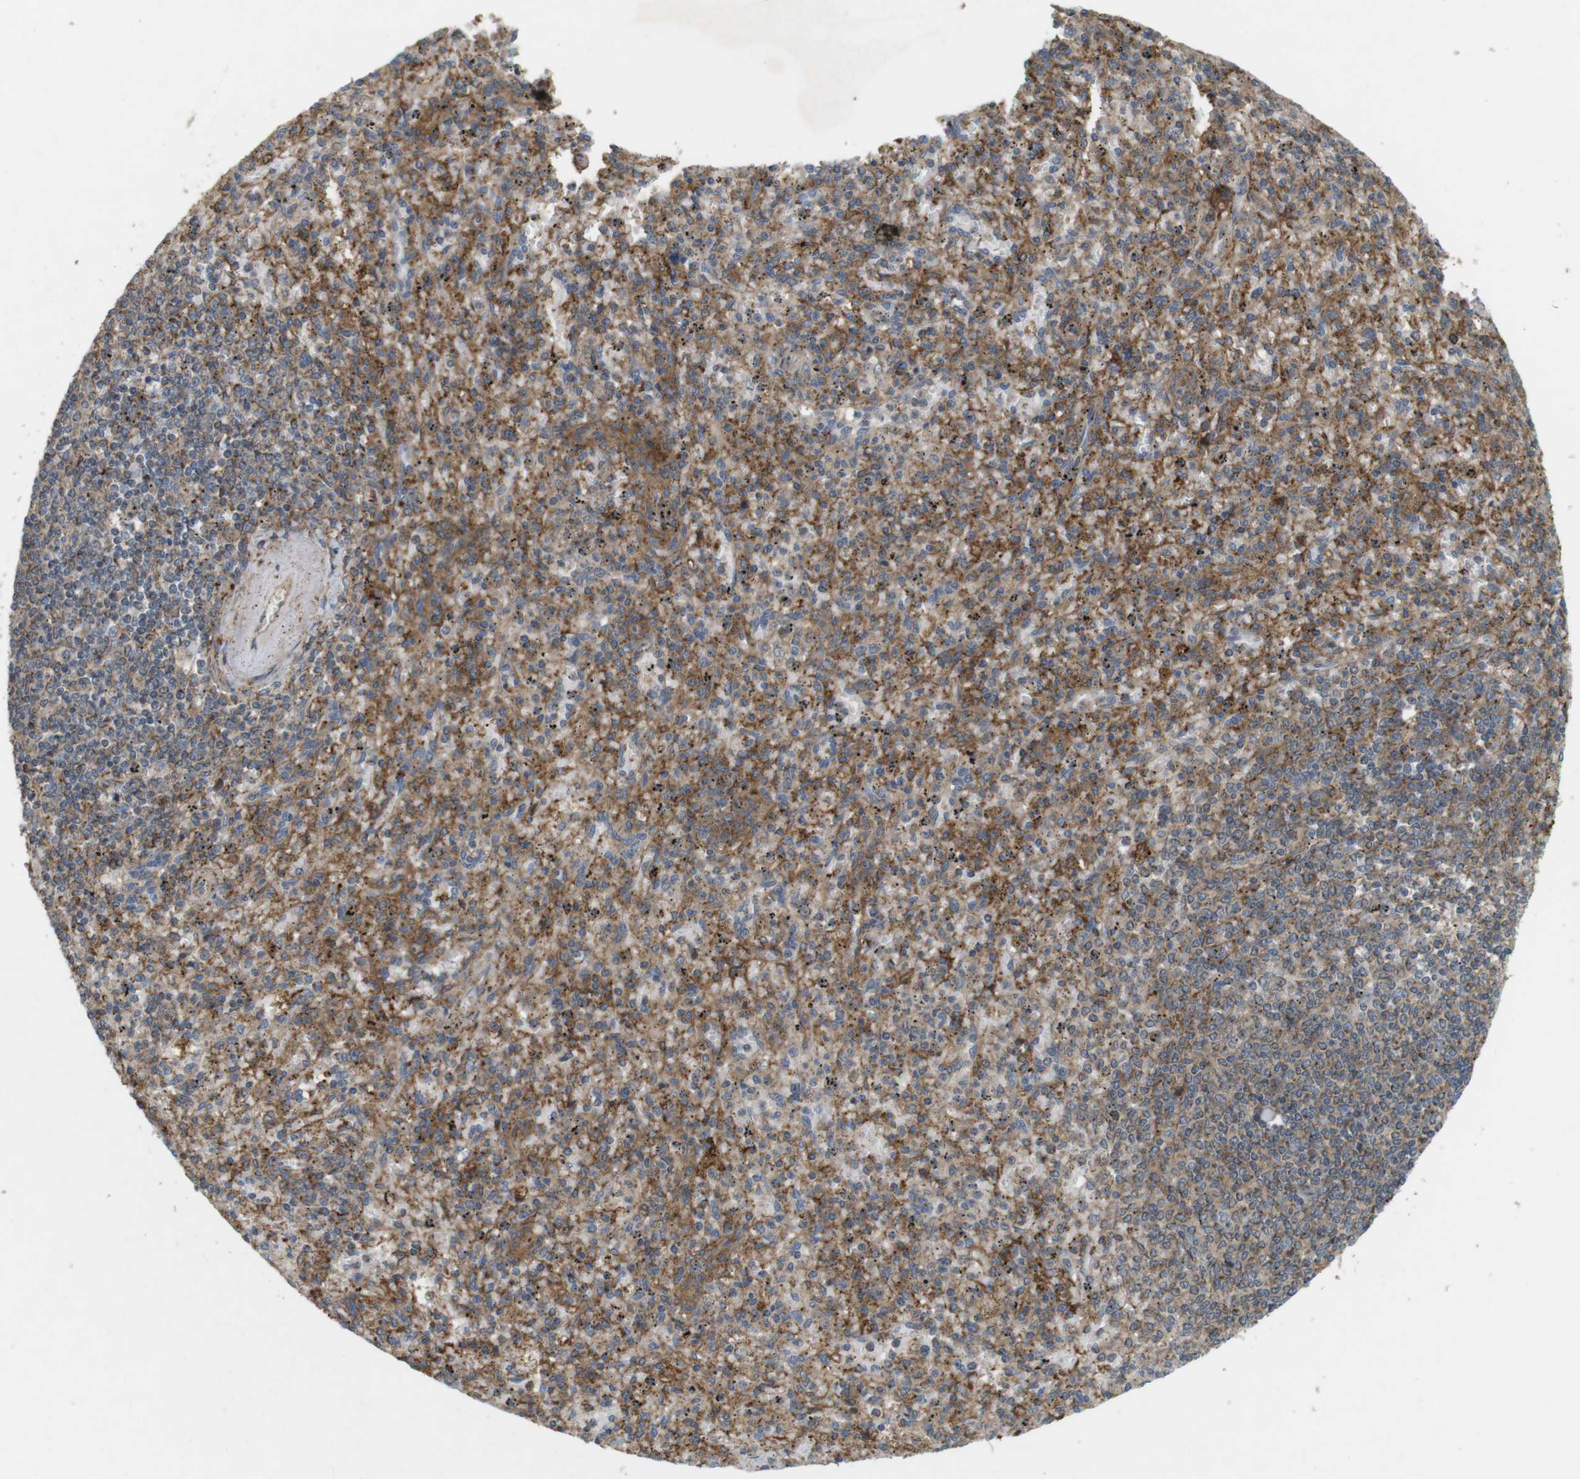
{"staining": {"intensity": "moderate", "quantity": ">75%", "location": "cytoplasmic/membranous"}, "tissue": "spleen", "cell_type": "Cells in red pulp", "image_type": "normal", "snomed": [{"axis": "morphology", "description": "Normal tissue, NOS"}, {"axis": "topography", "description": "Spleen"}], "caption": "Moderate cytoplasmic/membranous expression for a protein is present in about >75% of cells in red pulp of benign spleen using immunohistochemistry (IHC).", "gene": "DDAH2", "patient": {"sex": "male", "age": 72}}